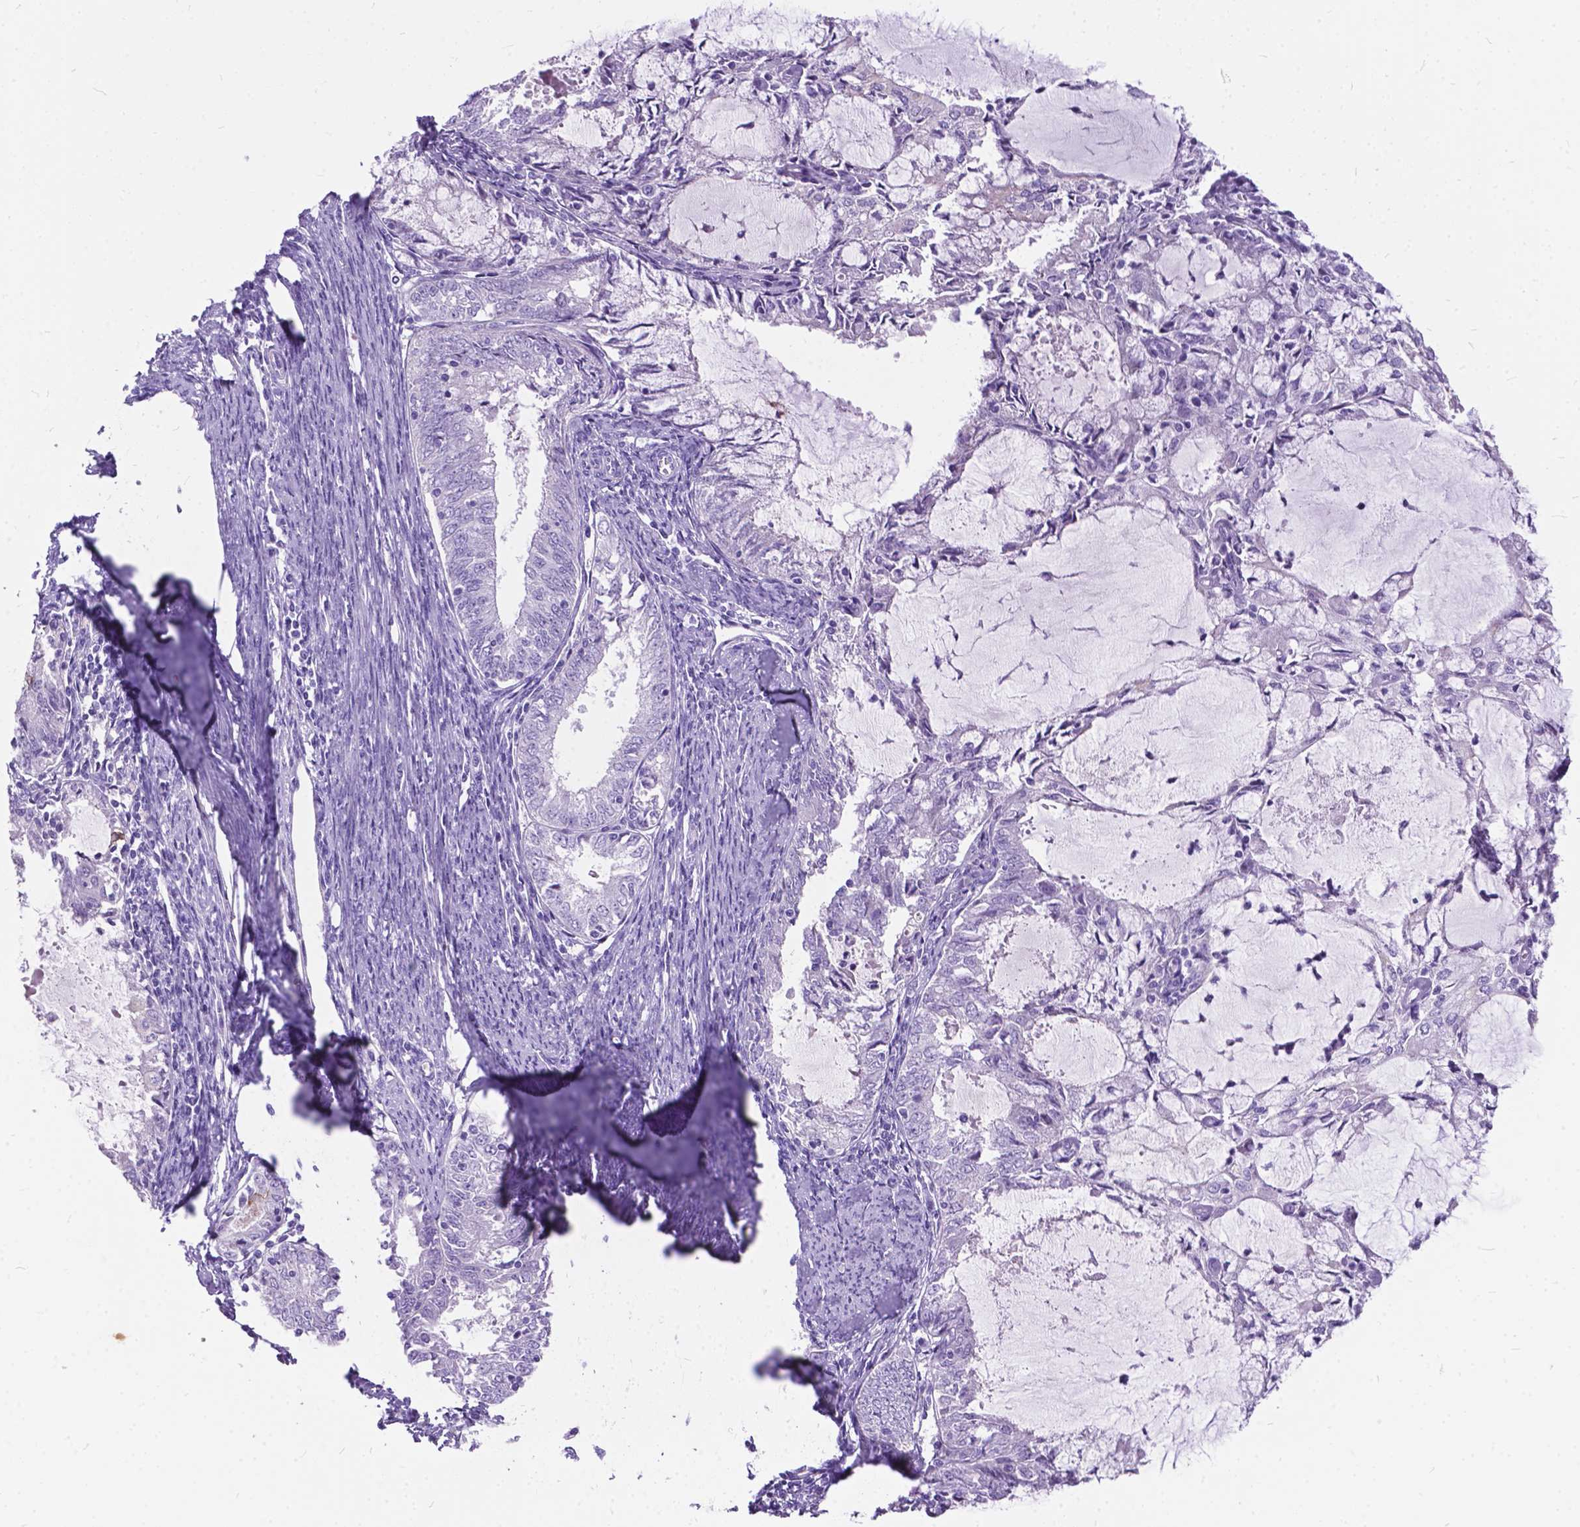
{"staining": {"intensity": "negative", "quantity": "none", "location": "none"}, "tissue": "endometrial cancer", "cell_type": "Tumor cells", "image_type": "cancer", "snomed": [{"axis": "morphology", "description": "Adenocarcinoma, NOS"}, {"axis": "topography", "description": "Endometrium"}], "caption": "DAB (3,3'-diaminobenzidine) immunohistochemical staining of endometrial cancer displays no significant expression in tumor cells.", "gene": "BSND", "patient": {"sex": "female", "age": 57}}